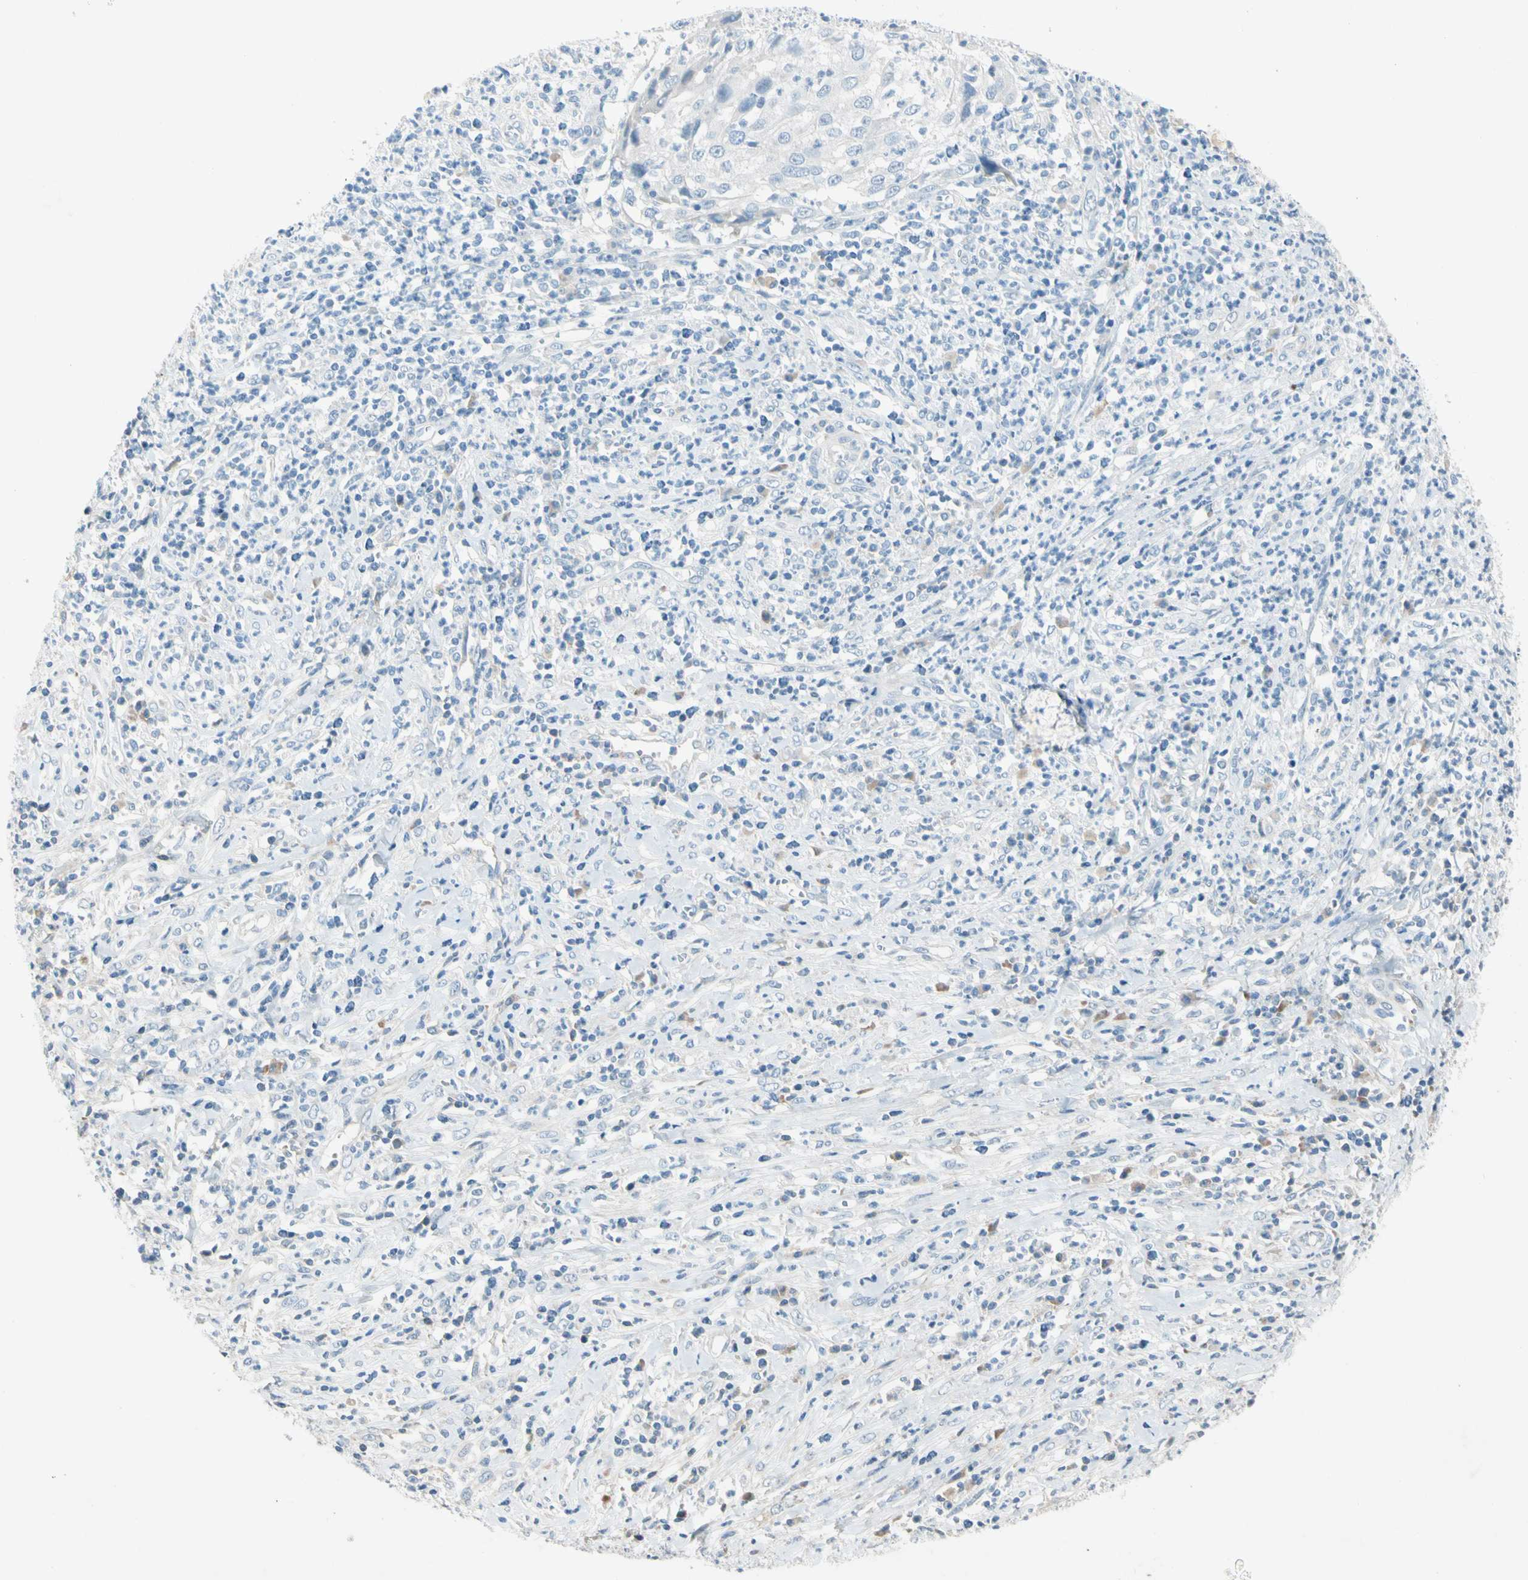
{"staining": {"intensity": "negative", "quantity": "none", "location": "none"}, "tissue": "cervical cancer", "cell_type": "Tumor cells", "image_type": "cancer", "snomed": [{"axis": "morphology", "description": "Squamous cell carcinoma, NOS"}, {"axis": "topography", "description": "Cervix"}], "caption": "A histopathology image of cervical cancer stained for a protein displays no brown staining in tumor cells. Brightfield microscopy of immunohistochemistry stained with DAB (brown) and hematoxylin (blue), captured at high magnification.", "gene": "SERPIND1", "patient": {"sex": "female", "age": 32}}